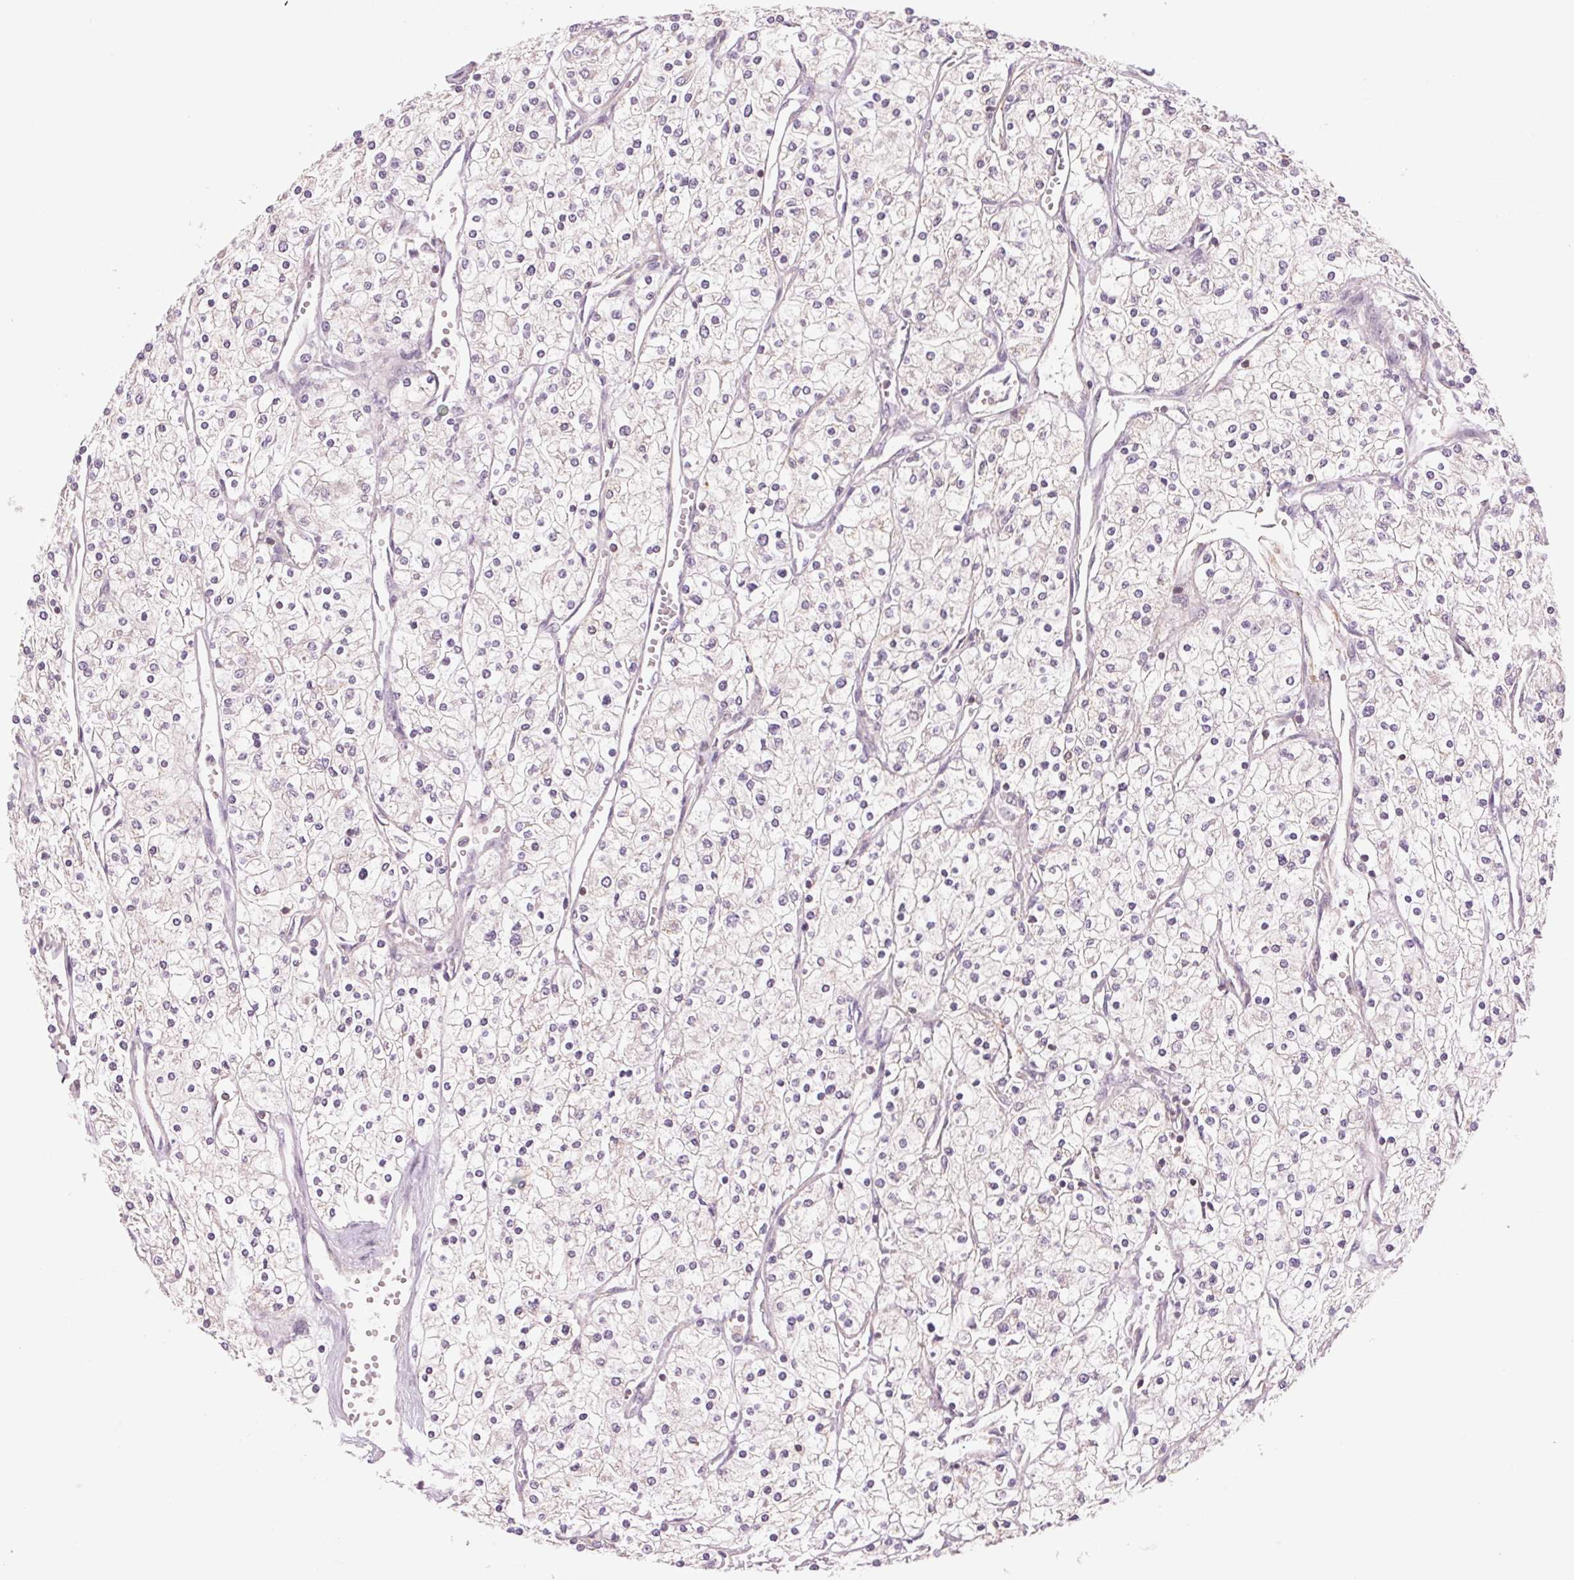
{"staining": {"intensity": "negative", "quantity": "none", "location": "none"}, "tissue": "renal cancer", "cell_type": "Tumor cells", "image_type": "cancer", "snomed": [{"axis": "morphology", "description": "Adenocarcinoma, NOS"}, {"axis": "topography", "description": "Kidney"}], "caption": "IHC of human adenocarcinoma (renal) shows no expression in tumor cells.", "gene": "SH3RF2", "patient": {"sex": "male", "age": 80}}